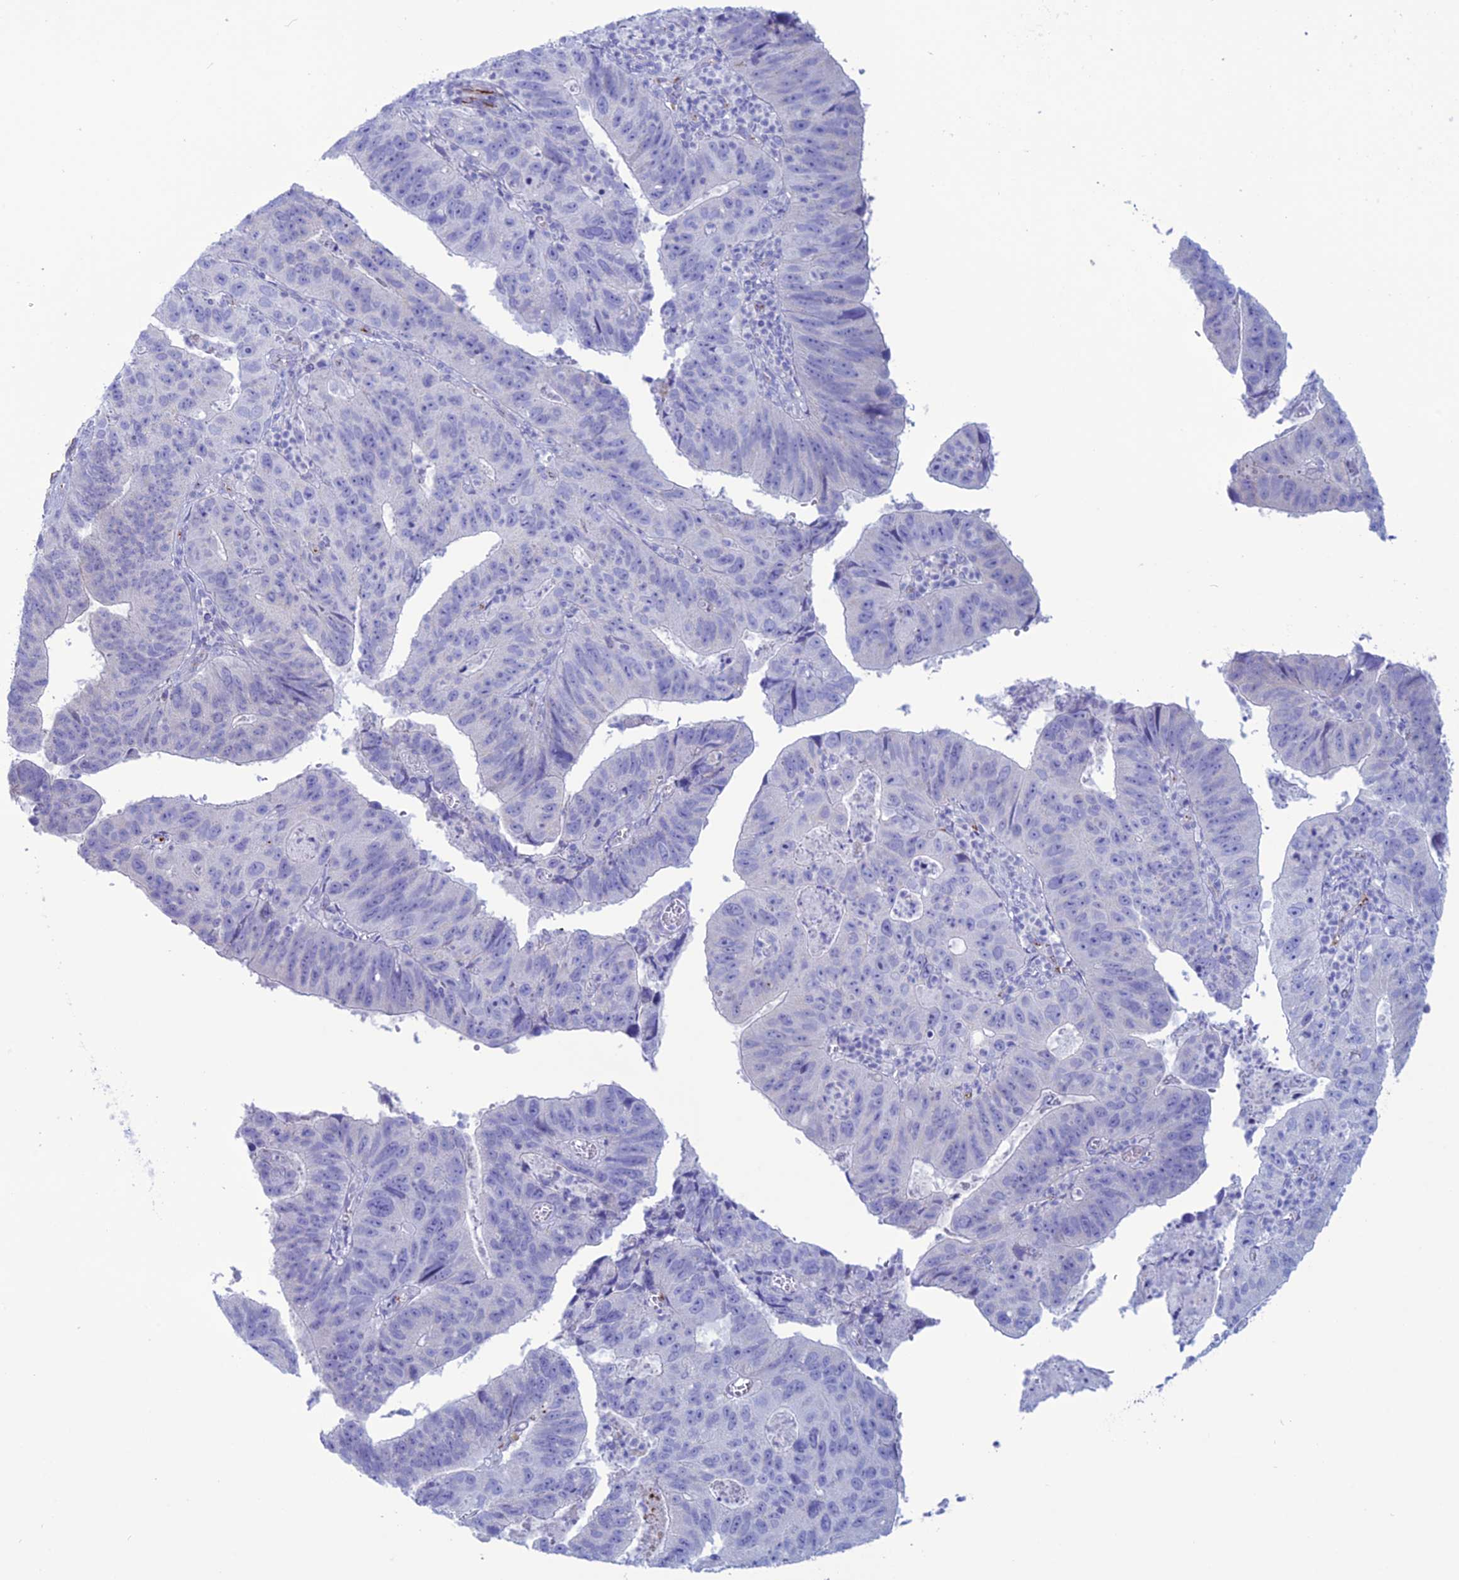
{"staining": {"intensity": "negative", "quantity": "none", "location": "none"}, "tissue": "stomach cancer", "cell_type": "Tumor cells", "image_type": "cancer", "snomed": [{"axis": "morphology", "description": "Adenocarcinoma, NOS"}, {"axis": "topography", "description": "Stomach"}], "caption": "Tumor cells are negative for brown protein staining in stomach cancer. (DAB IHC, high magnification).", "gene": "CDC42EP5", "patient": {"sex": "male", "age": 59}}